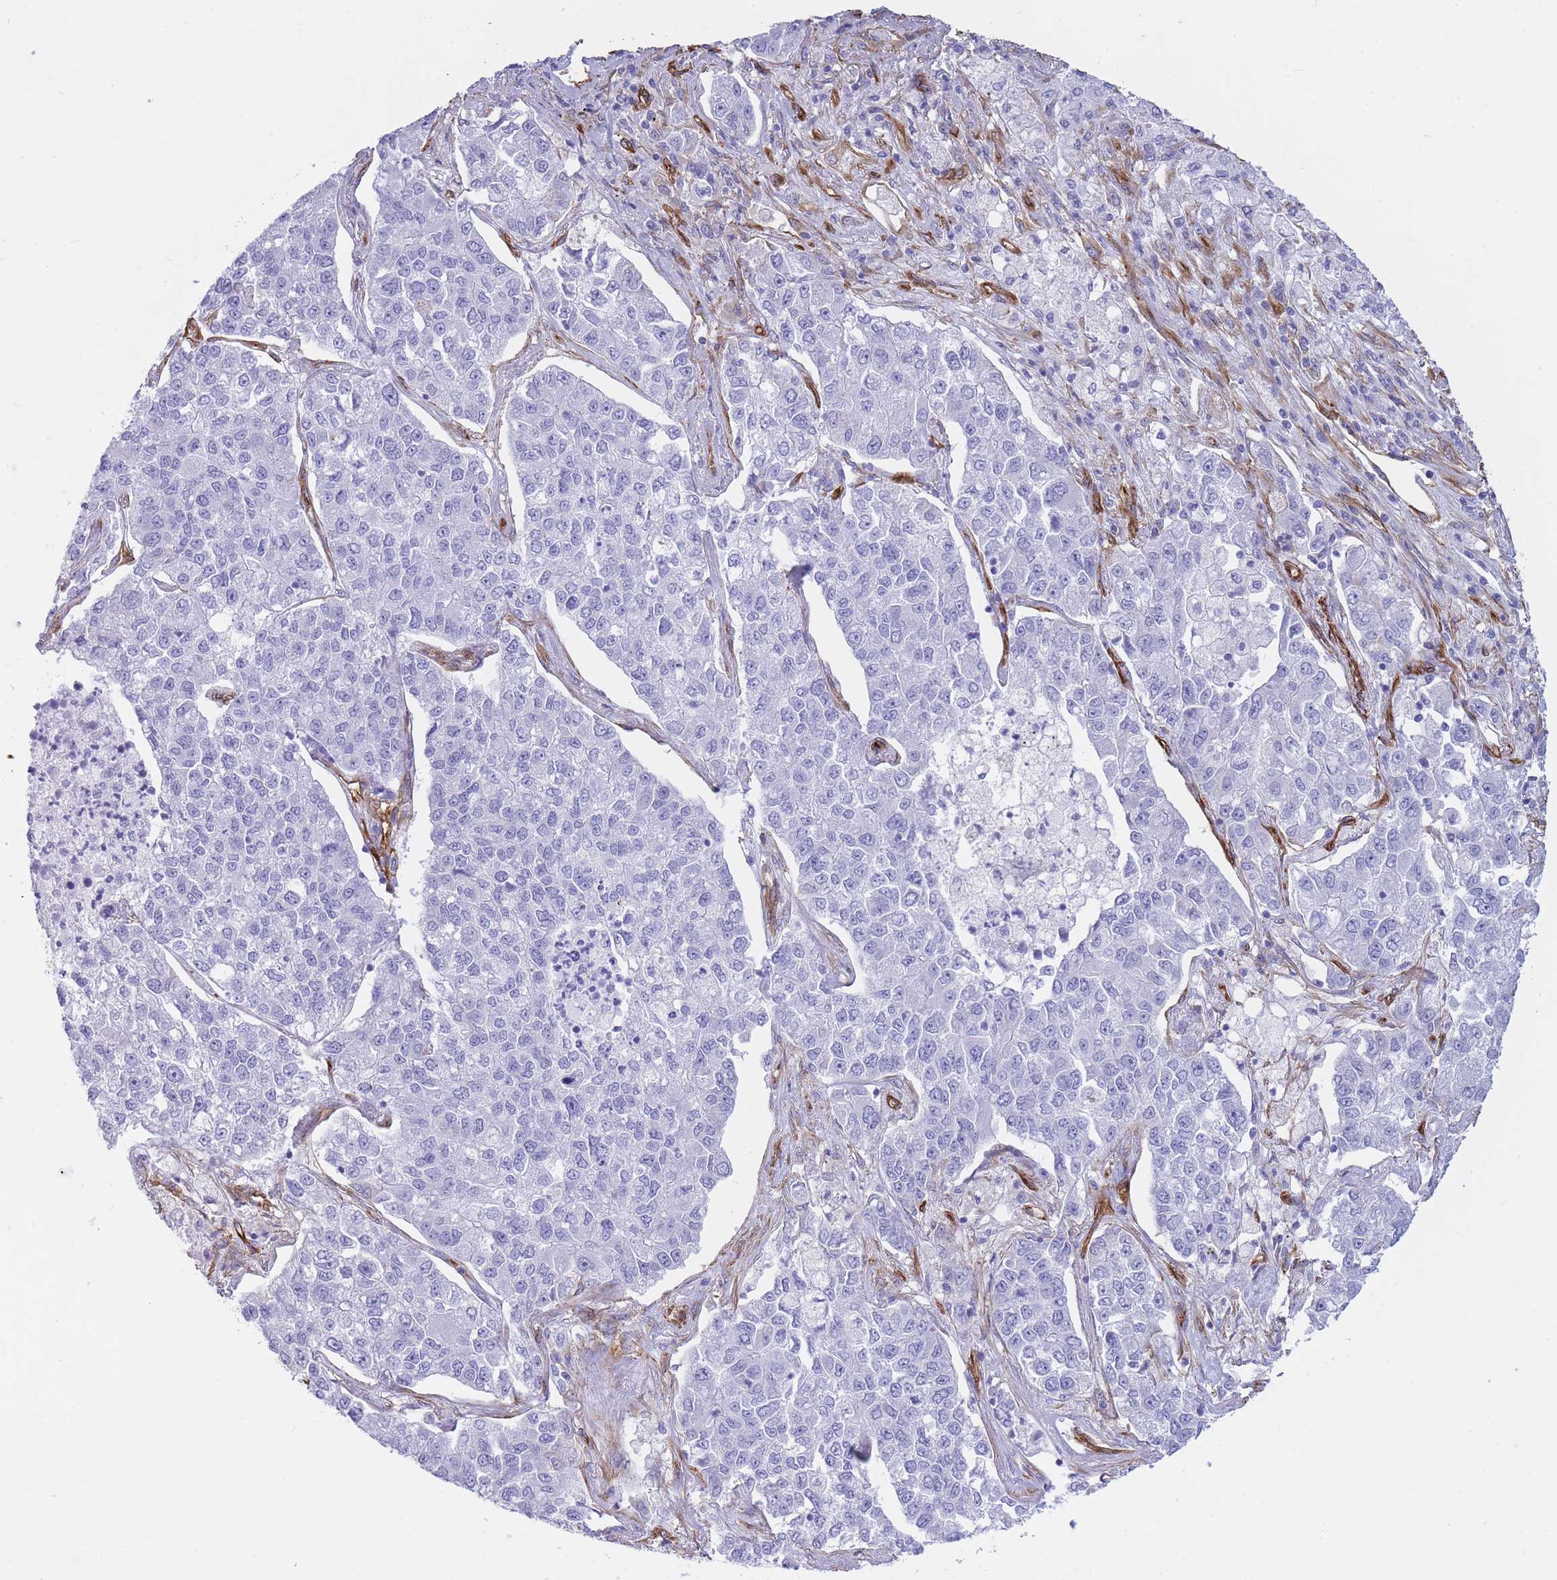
{"staining": {"intensity": "negative", "quantity": "none", "location": "none"}, "tissue": "lung cancer", "cell_type": "Tumor cells", "image_type": "cancer", "snomed": [{"axis": "morphology", "description": "Adenocarcinoma, NOS"}, {"axis": "topography", "description": "Lung"}], "caption": "A photomicrograph of human adenocarcinoma (lung) is negative for staining in tumor cells.", "gene": "CAVIN1", "patient": {"sex": "male", "age": 49}}